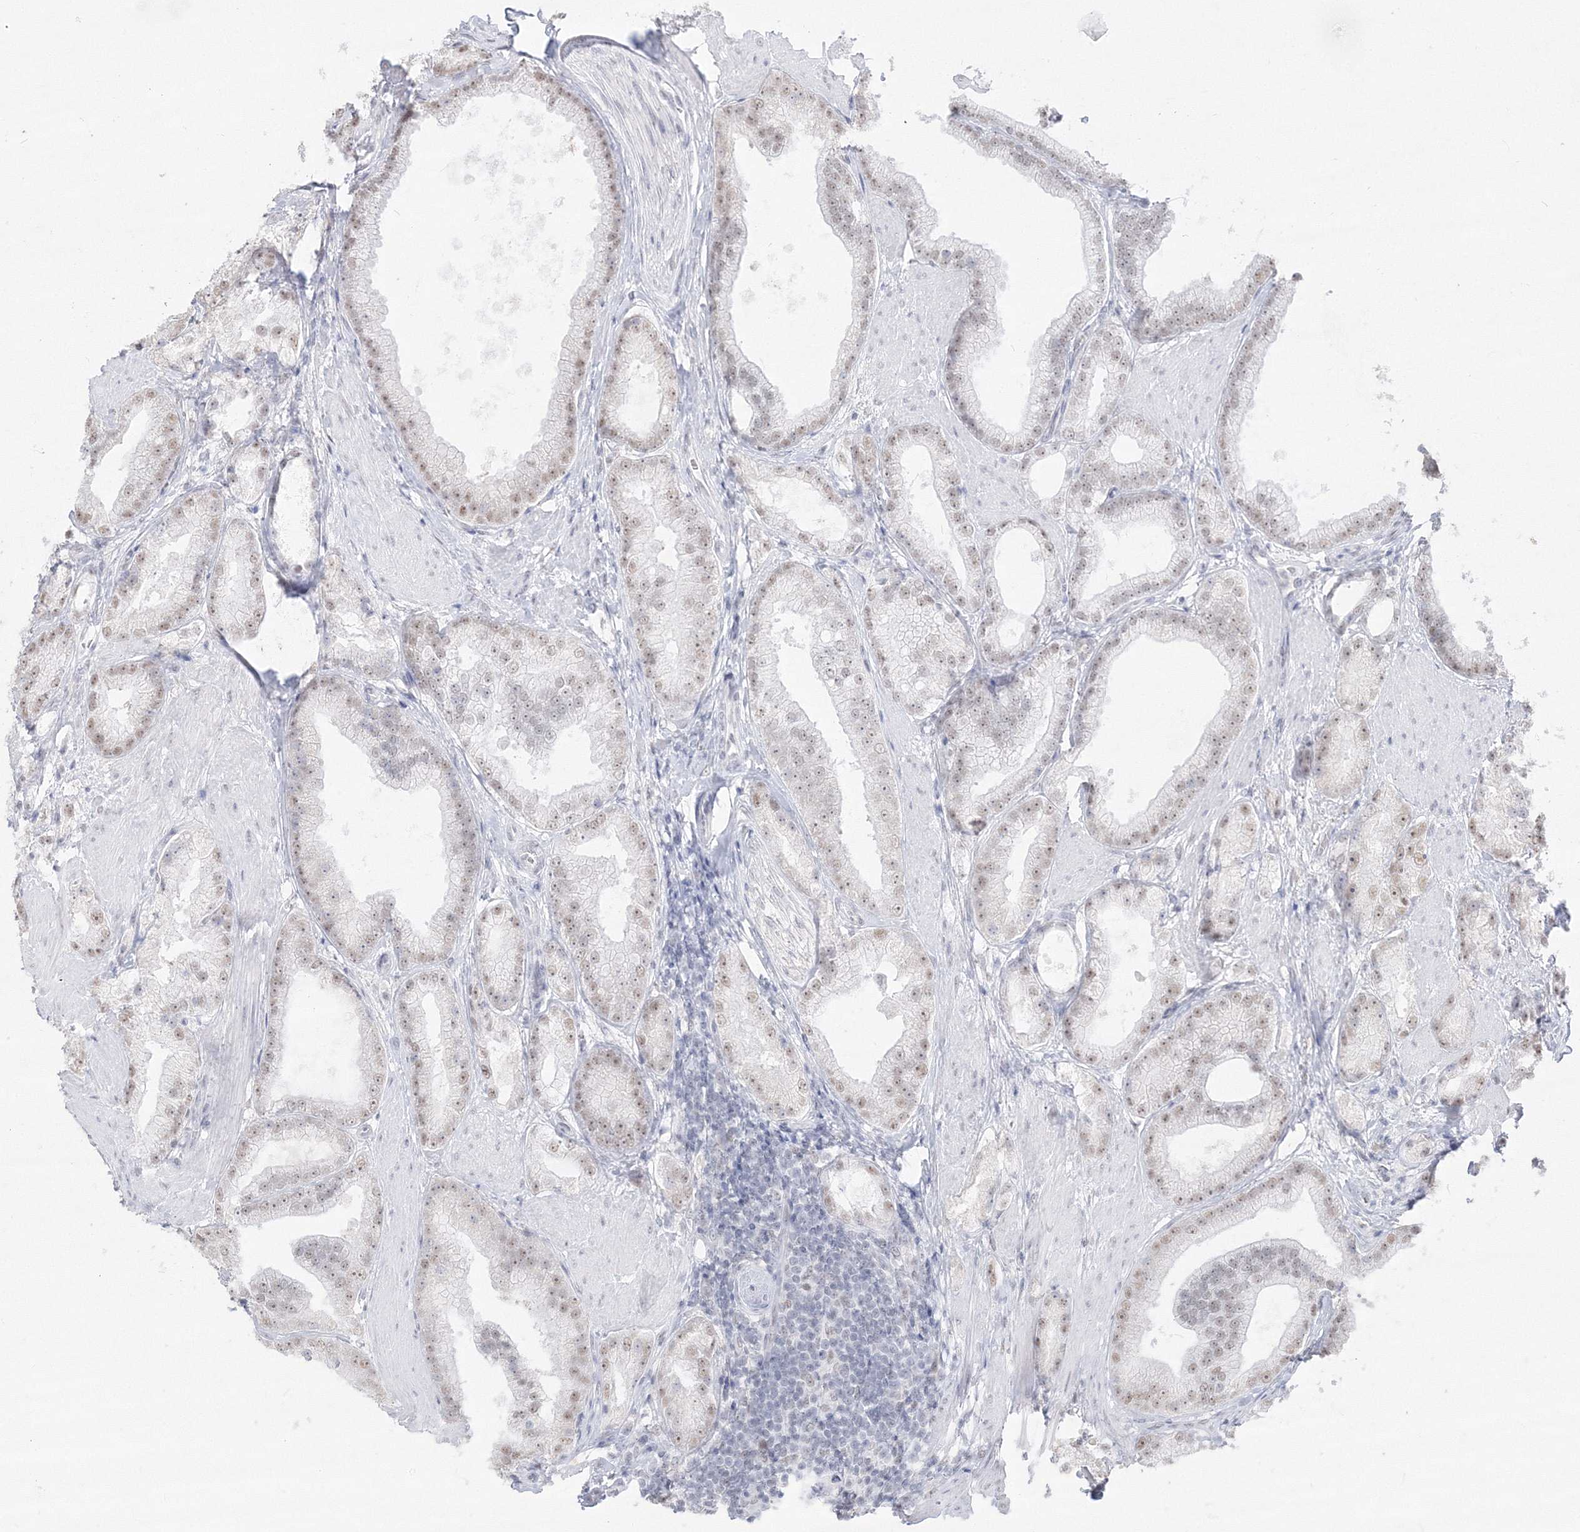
{"staining": {"intensity": "weak", "quantity": ">75%", "location": "nuclear"}, "tissue": "prostate cancer", "cell_type": "Tumor cells", "image_type": "cancer", "snomed": [{"axis": "morphology", "description": "Adenocarcinoma, Low grade"}, {"axis": "topography", "description": "Prostate"}], "caption": "The micrograph reveals staining of prostate cancer, revealing weak nuclear protein positivity (brown color) within tumor cells.", "gene": "PPP4R2", "patient": {"sex": "male", "age": 67}}